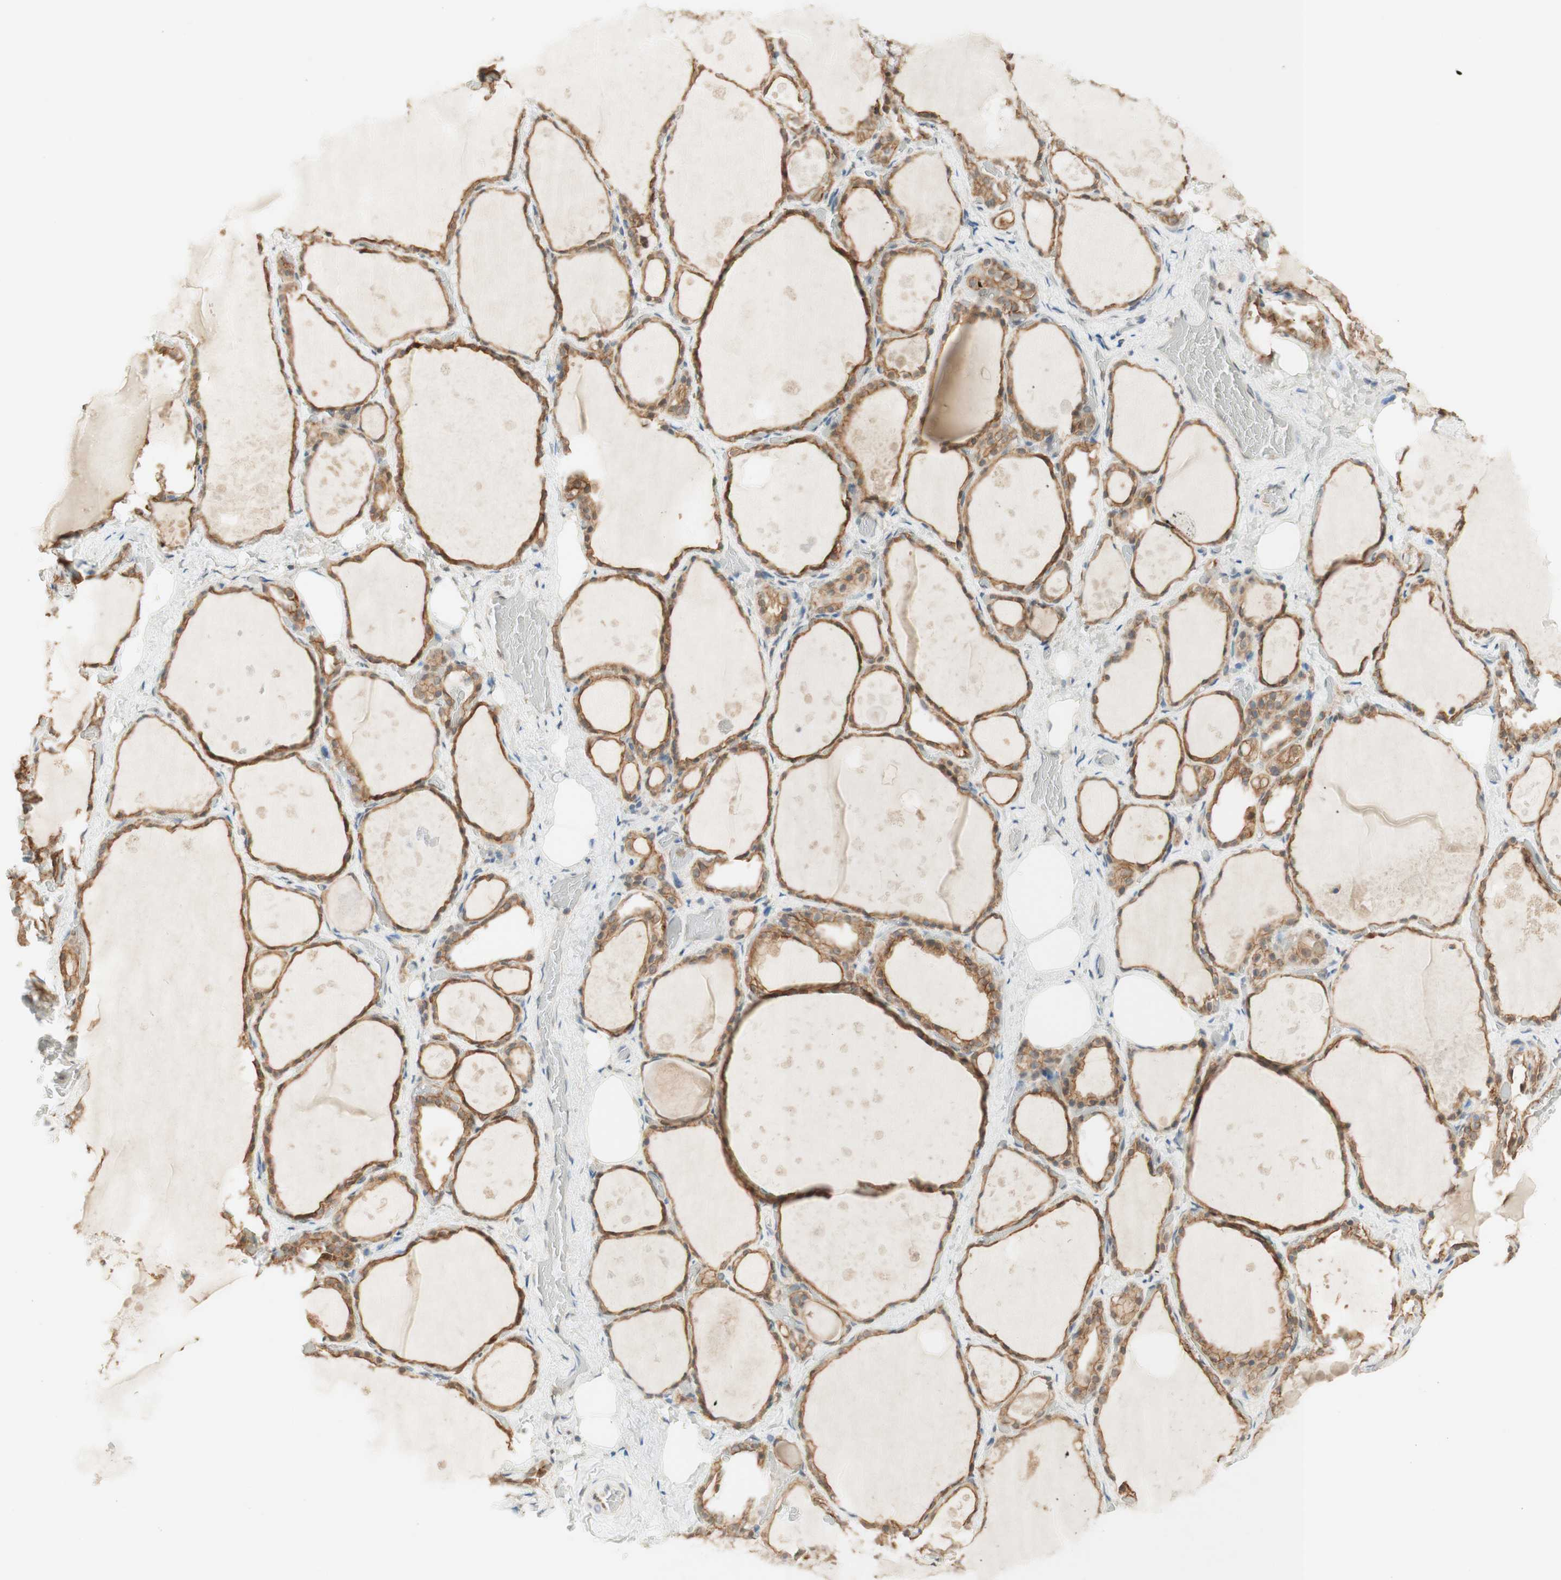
{"staining": {"intensity": "moderate", "quantity": ">75%", "location": "cytoplasmic/membranous"}, "tissue": "thyroid gland", "cell_type": "Glandular cells", "image_type": "normal", "snomed": [{"axis": "morphology", "description": "Normal tissue, NOS"}, {"axis": "topography", "description": "Thyroid gland"}], "caption": "Approximately >75% of glandular cells in normal human thyroid gland display moderate cytoplasmic/membranous protein positivity as visualized by brown immunohistochemical staining.", "gene": "SPINT2", "patient": {"sex": "male", "age": 61}}